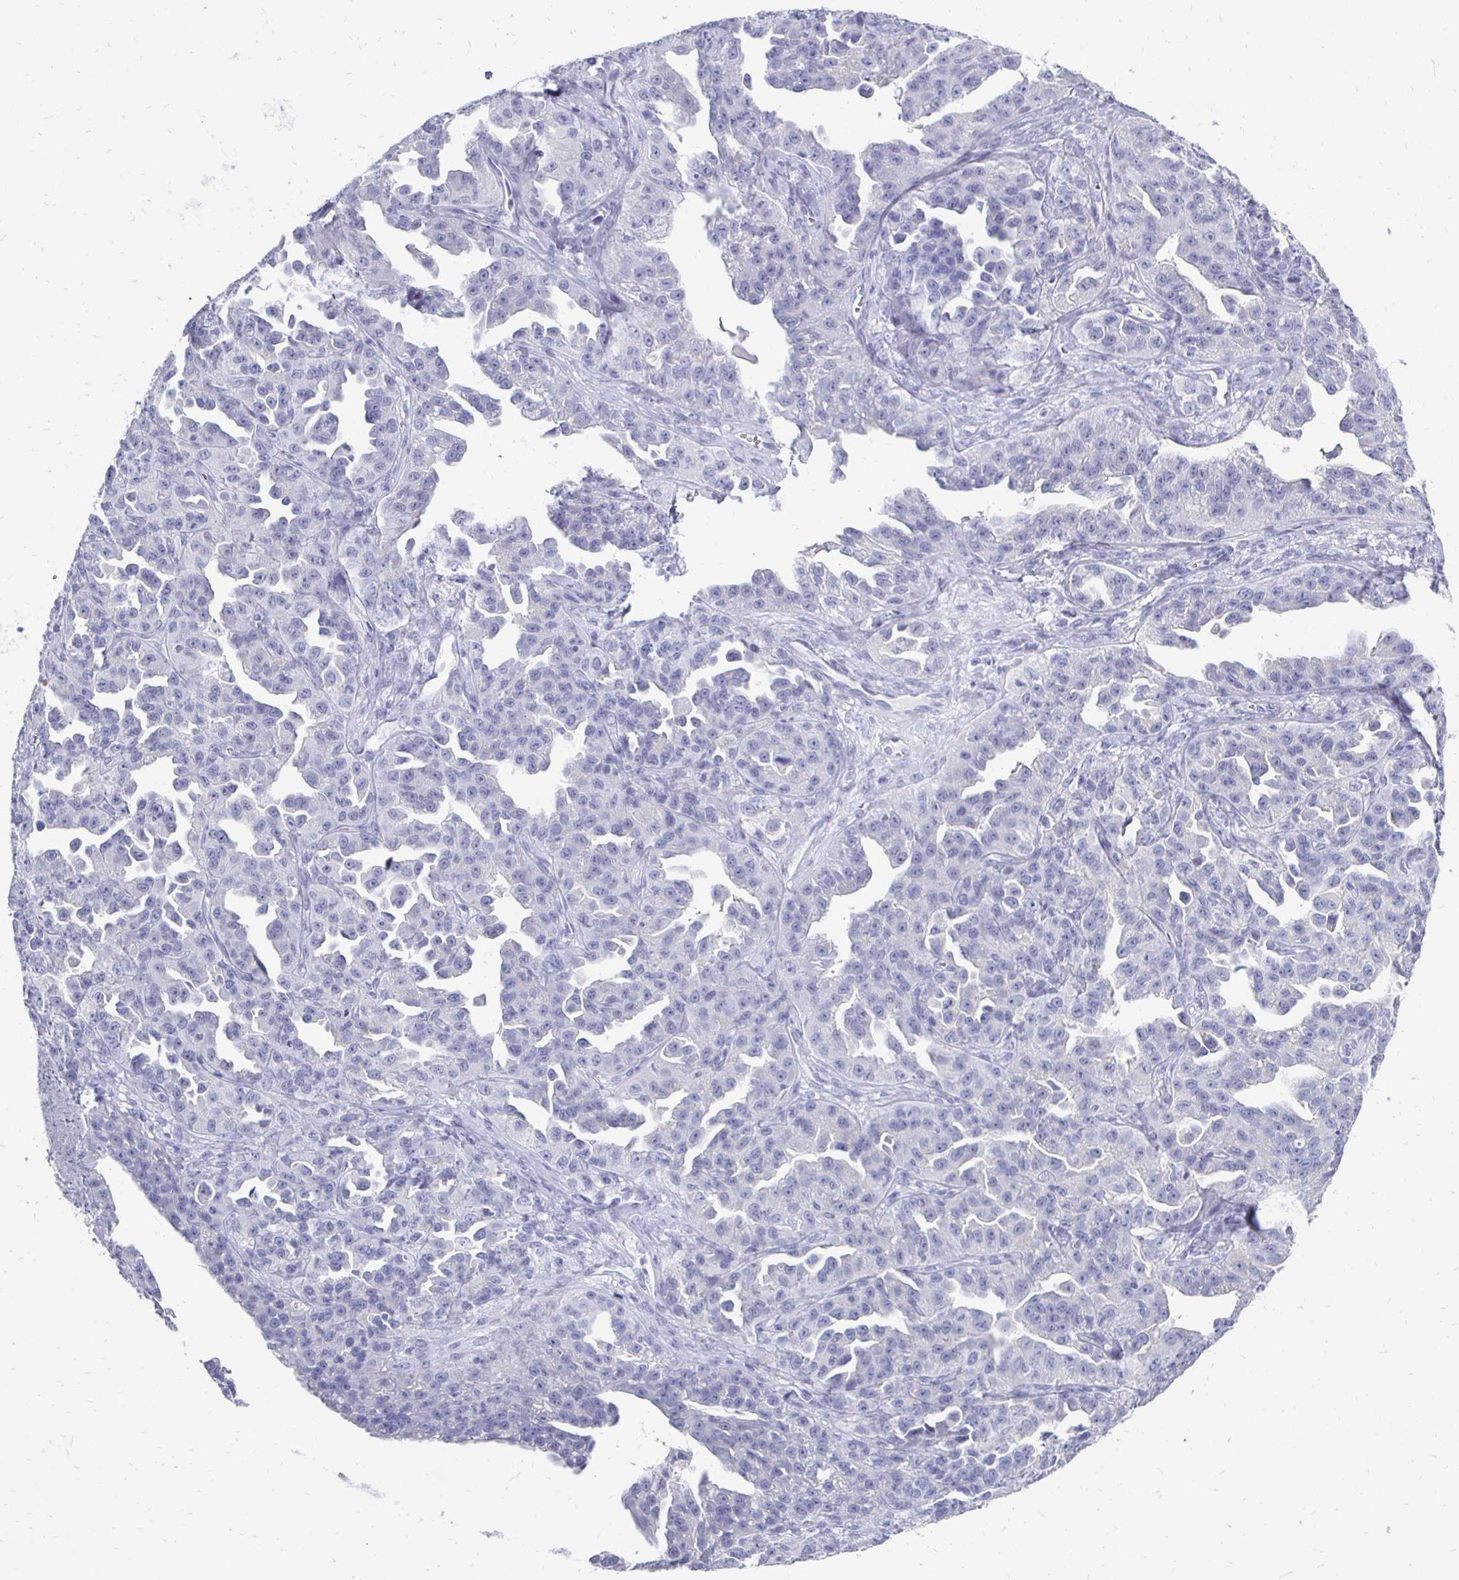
{"staining": {"intensity": "negative", "quantity": "none", "location": "none"}, "tissue": "ovarian cancer", "cell_type": "Tumor cells", "image_type": "cancer", "snomed": [{"axis": "morphology", "description": "Cystadenocarcinoma, serous, NOS"}, {"axis": "topography", "description": "Ovary"}], "caption": "Immunohistochemistry (IHC) of ovarian cancer reveals no positivity in tumor cells. Nuclei are stained in blue.", "gene": "SYCP3", "patient": {"sex": "female", "age": 75}}